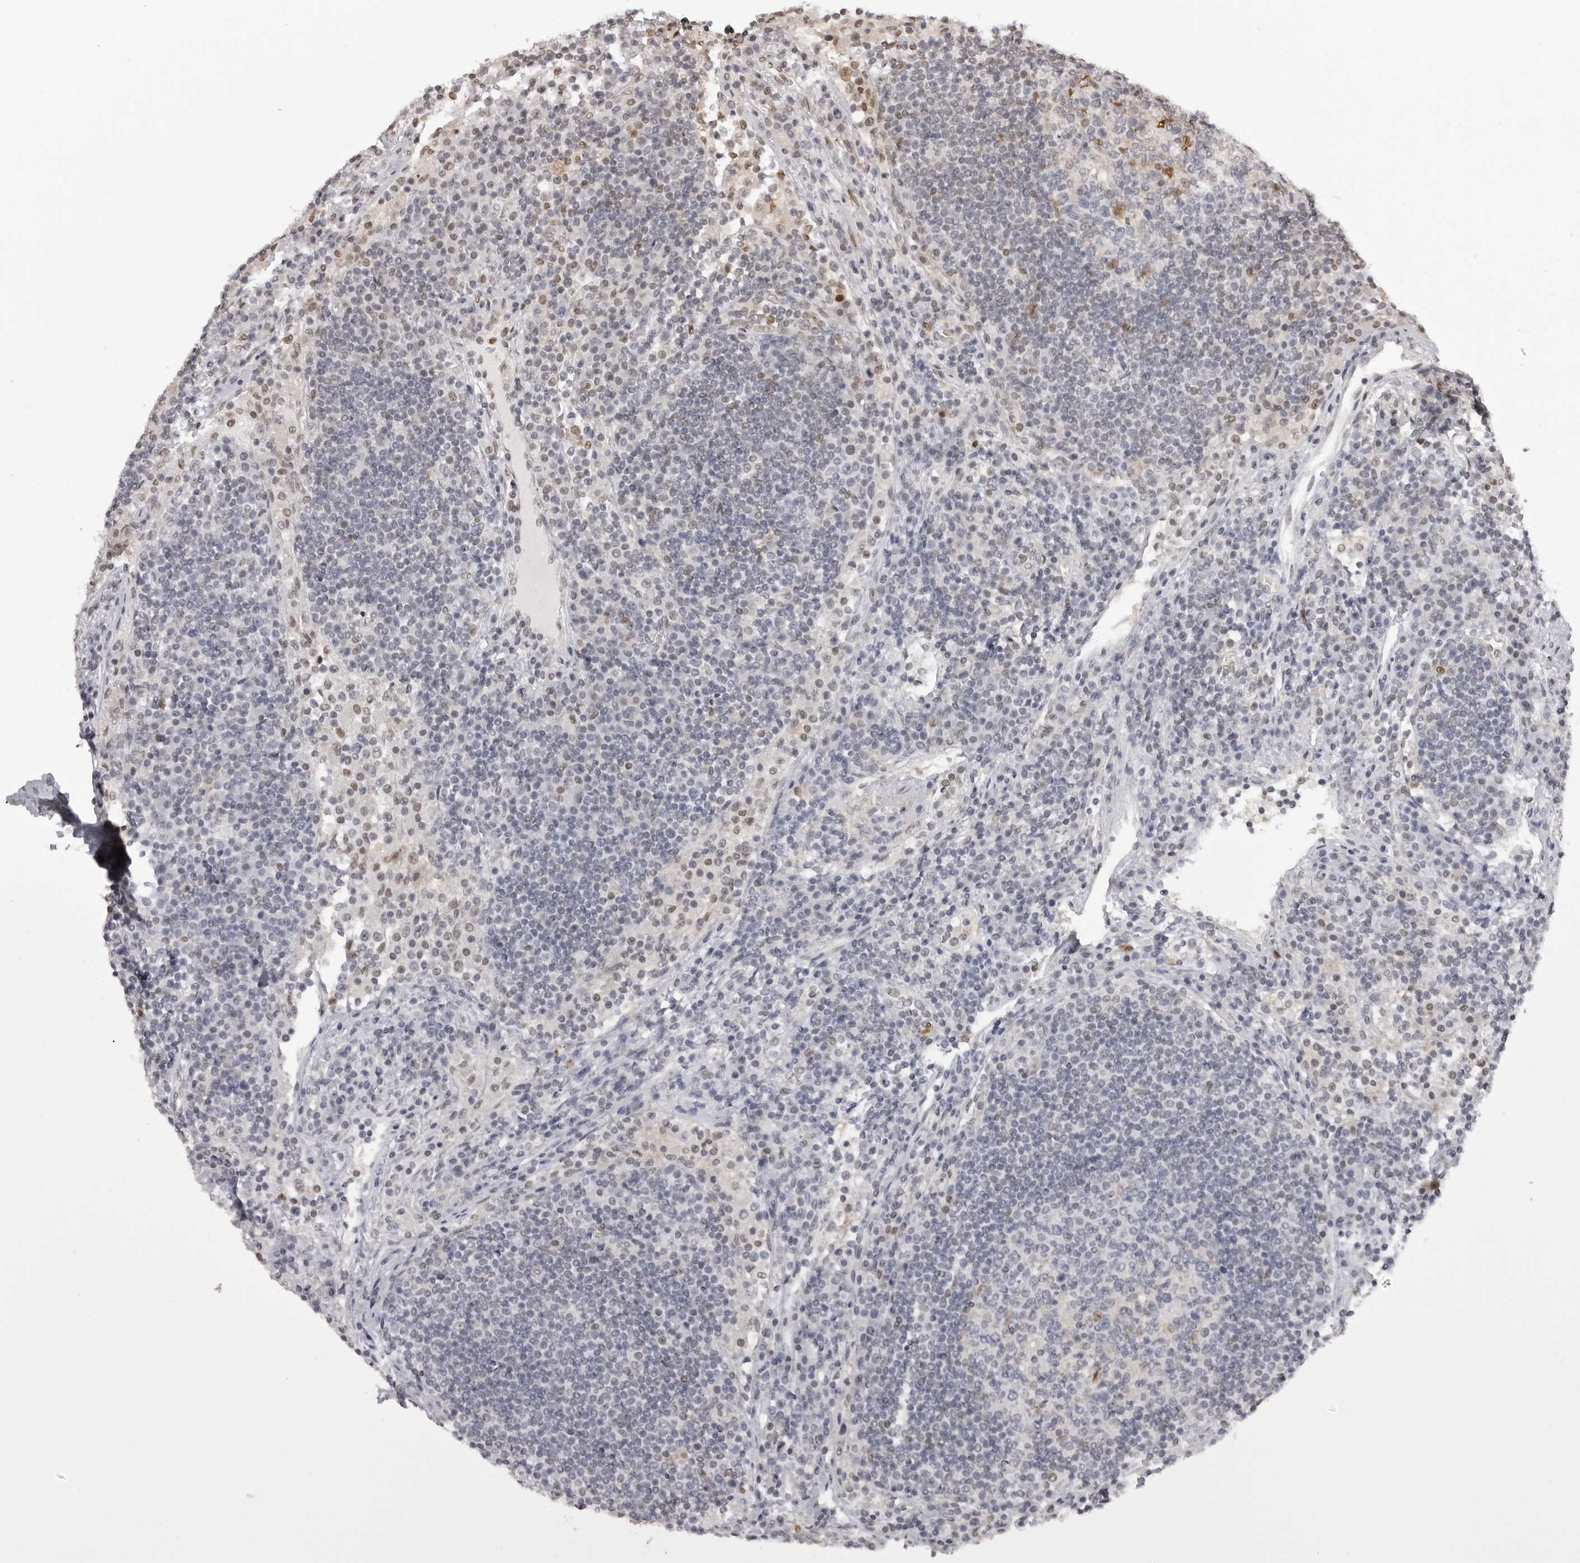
{"staining": {"intensity": "weak", "quantity": "<25%", "location": "nuclear"}, "tissue": "lymph node", "cell_type": "Germinal center cells", "image_type": "normal", "snomed": [{"axis": "morphology", "description": "Normal tissue, NOS"}, {"axis": "topography", "description": "Lymph node"}], "caption": "This is a image of IHC staining of benign lymph node, which shows no staining in germinal center cells.", "gene": "HSPA4", "patient": {"sex": "female", "age": 53}}